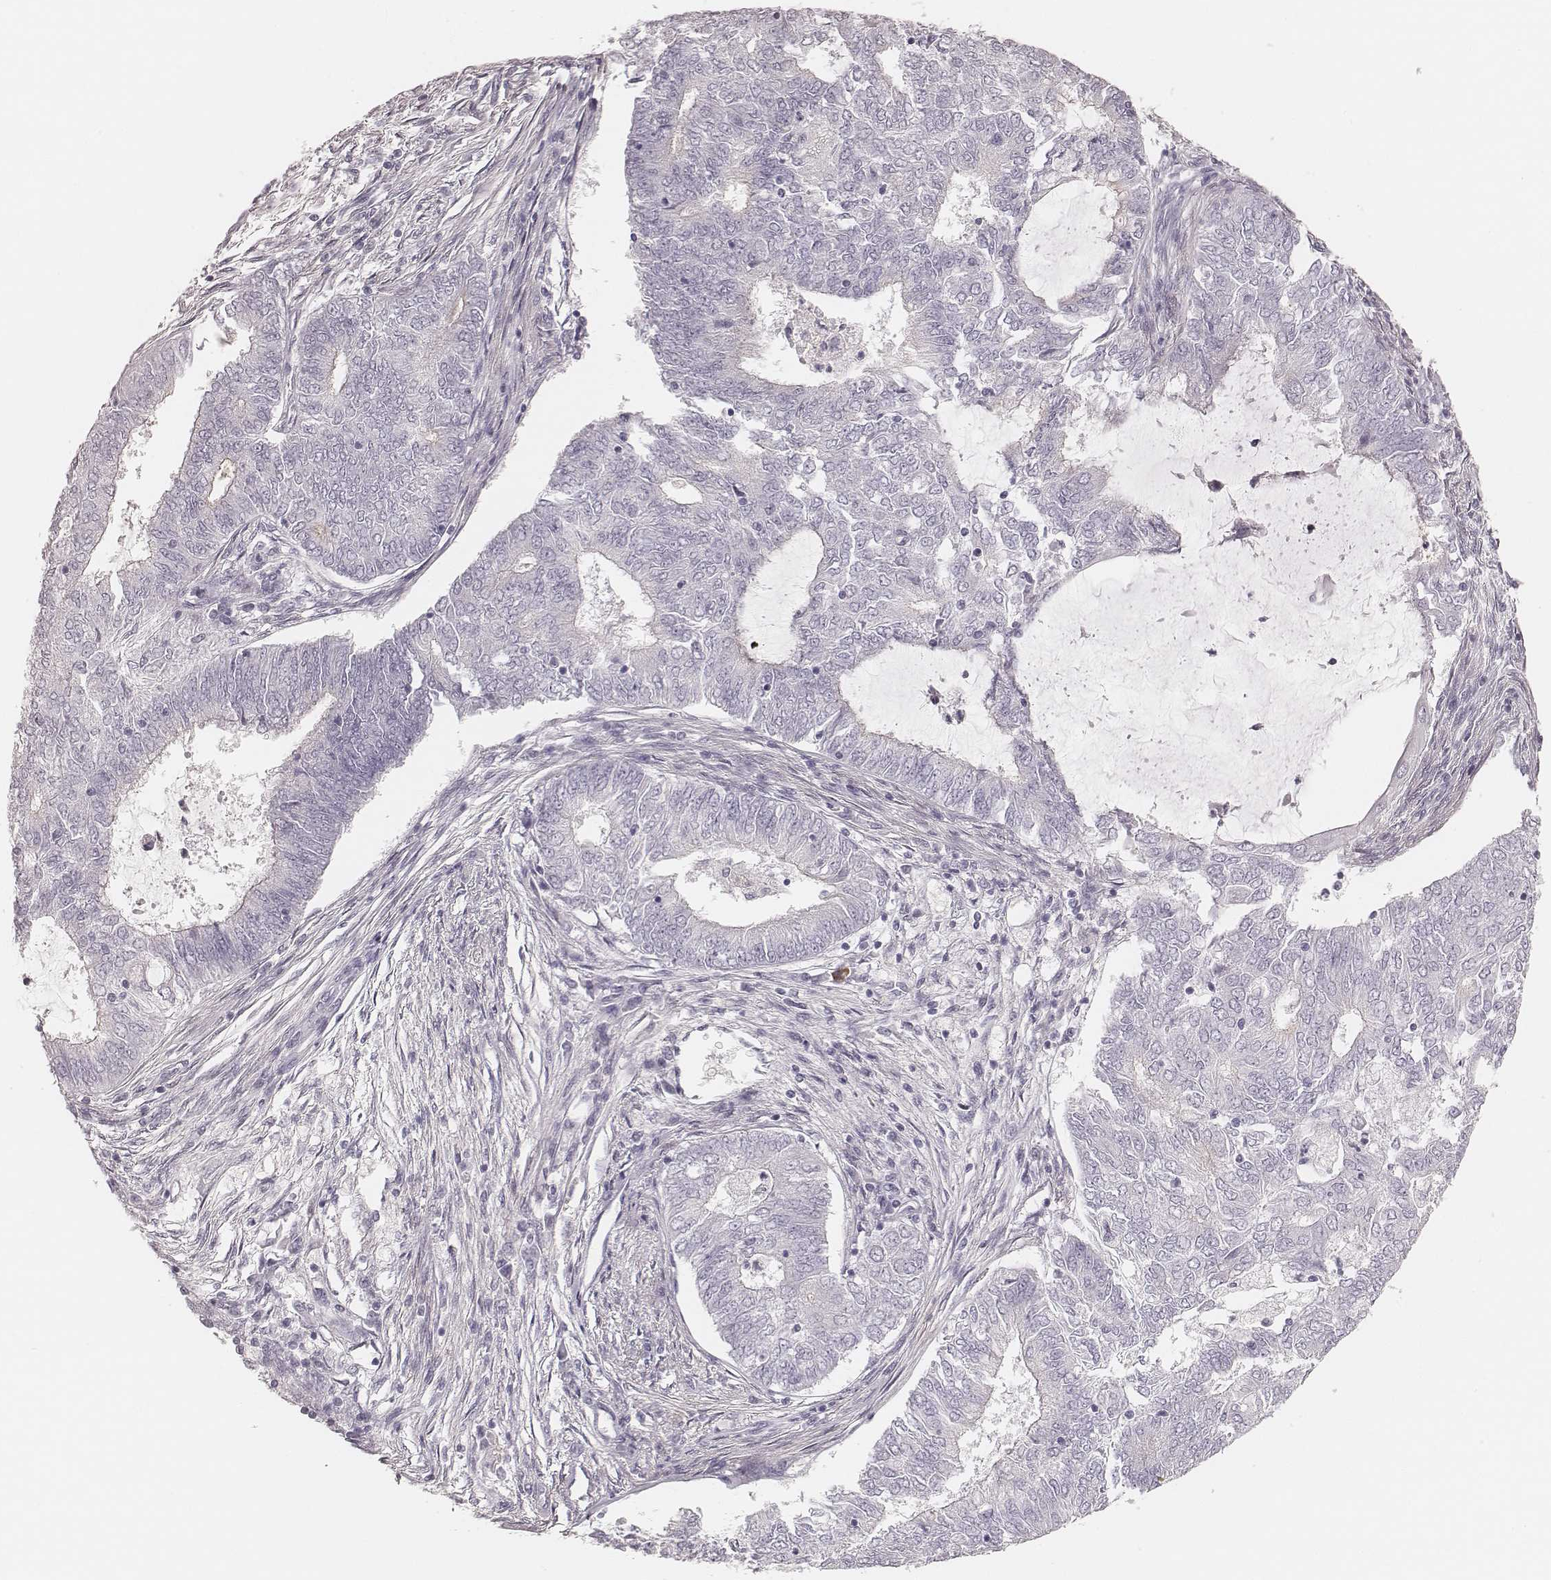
{"staining": {"intensity": "negative", "quantity": "none", "location": "none"}, "tissue": "endometrial cancer", "cell_type": "Tumor cells", "image_type": "cancer", "snomed": [{"axis": "morphology", "description": "Adenocarcinoma, NOS"}, {"axis": "topography", "description": "Endometrium"}], "caption": "The immunohistochemistry micrograph has no significant positivity in tumor cells of endometrial cancer (adenocarcinoma) tissue.", "gene": "HNF4G", "patient": {"sex": "female", "age": 62}}